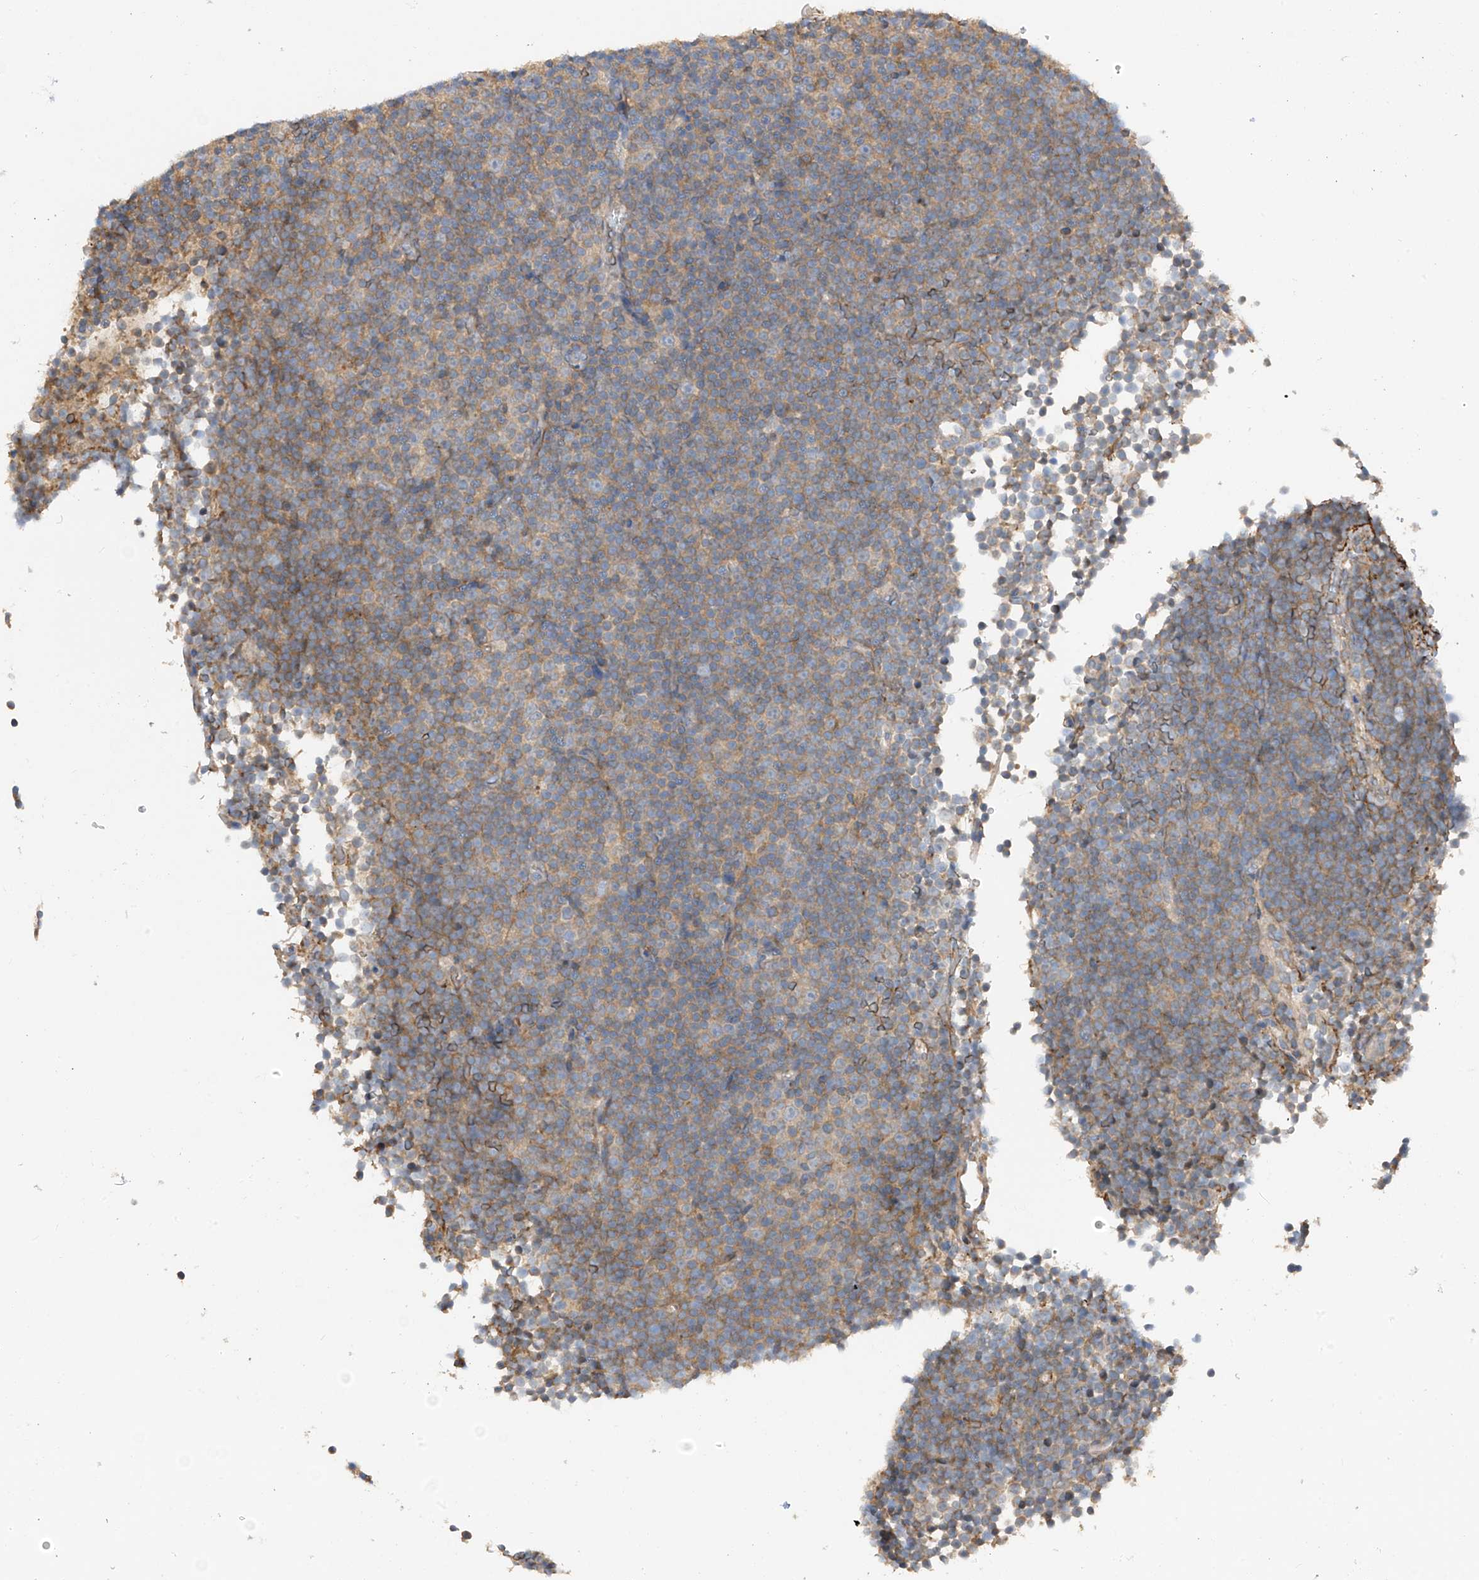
{"staining": {"intensity": "negative", "quantity": "none", "location": "none"}, "tissue": "lymphoma", "cell_type": "Tumor cells", "image_type": "cancer", "snomed": [{"axis": "morphology", "description": "Malignant lymphoma, non-Hodgkin's type, Low grade"}, {"axis": "topography", "description": "Lymph node"}], "caption": "The micrograph demonstrates no staining of tumor cells in malignant lymphoma, non-Hodgkin's type (low-grade).", "gene": "GALNTL6", "patient": {"sex": "female", "age": 67}}